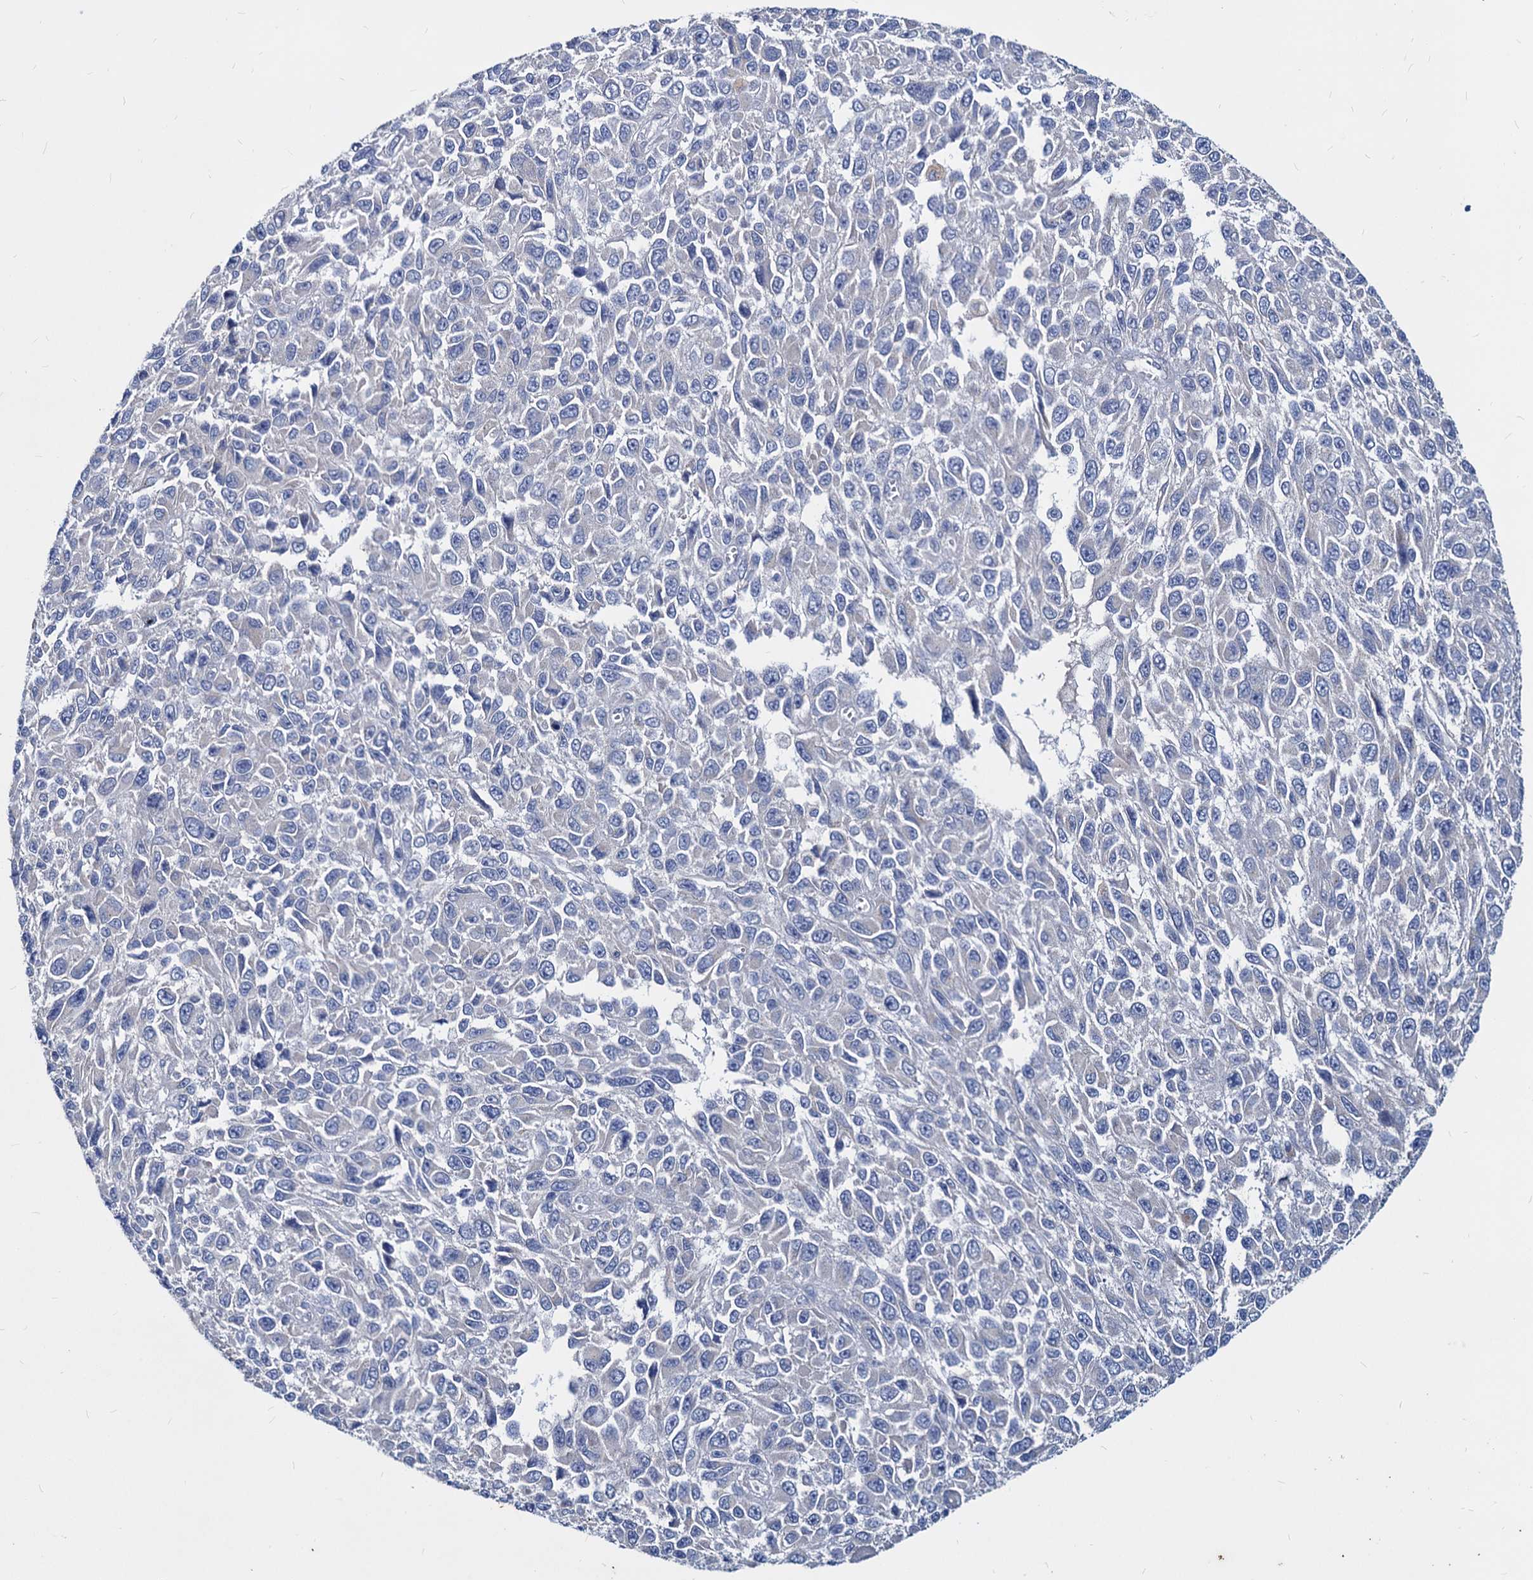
{"staining": {"intensity": "negative", "quantity": "none", "location": "none"}, "tissue": "melanoma", "cell_type": "Tumor cells", "image_type": "cancer", "snomed": [{"axis": "morphology", "description": "Normal tissue, NOS"}, {"axis": "morphology", "description": "Malignant melanoma, NOS"}, {"axis": "topography", "description": "Skin"}], "caption": "Melanoma stained for a protein using immunohistochemistry demonstrates no expression tumor cells.", "gene": "AGBL4", "patient": {"sex": "female", "age": 96}}